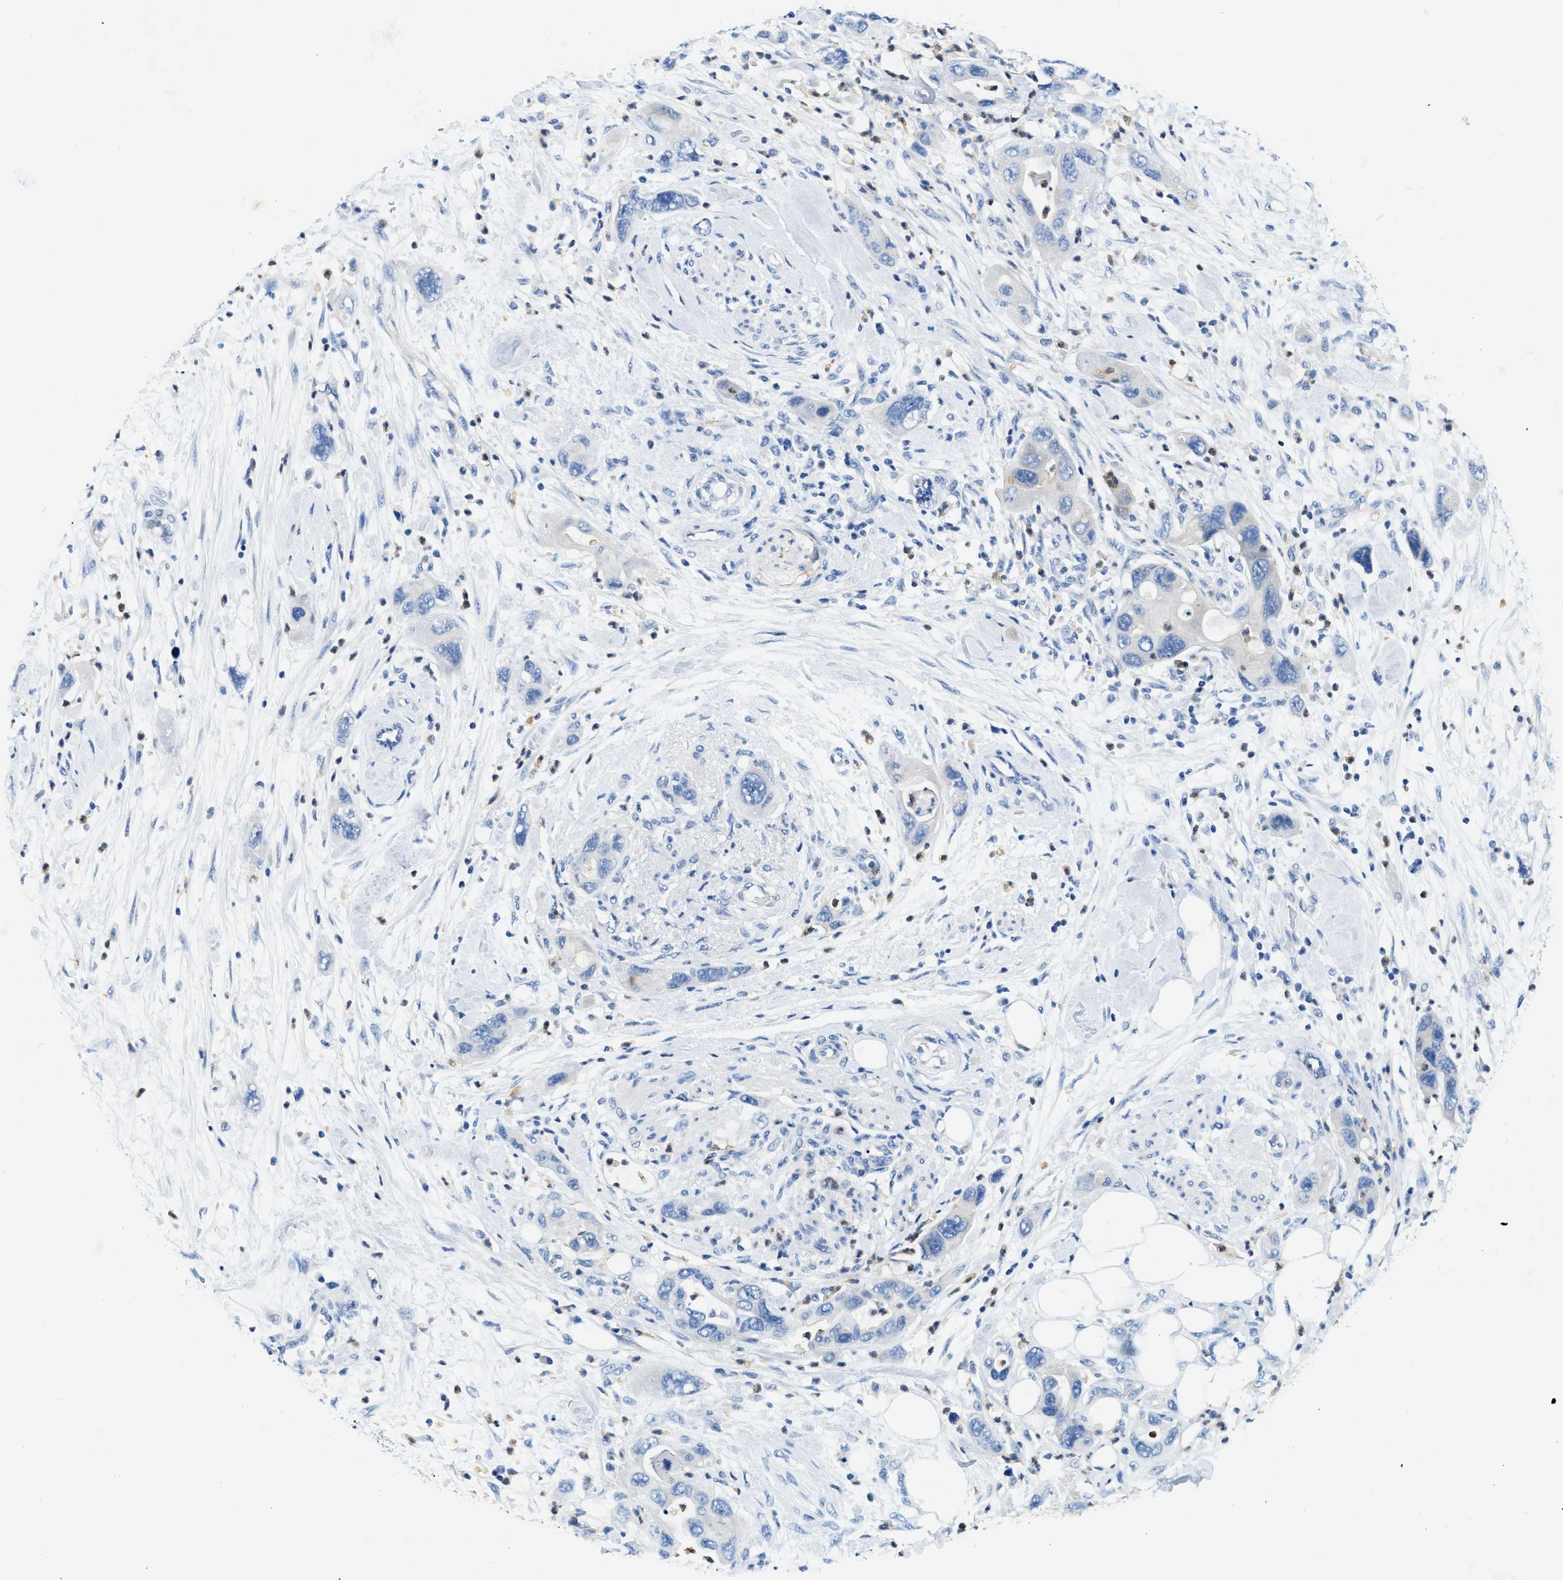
{"staining": {"intensity": "negative", "quantity": "none", "location": "none"}, "tissue": "pancreatic cancer", "cell_type": "Tumor cells", "image_type": "cancer", "snomed": [{"axis": "morphology", "description": "Normal tissue, NOS"}, {"axis": "morphology", "description": "Adenocarcinoma, NOS"}, {"axis": "topography", "description": "Pancreas"}], "caption": "DAB immunohistochemical staining of human adenocarcinoma (pancreatic) exhibits no significant staining in tumor cells.", "gene": "ZDHHC13", "patient": {"sex": "female", "age": 71}}